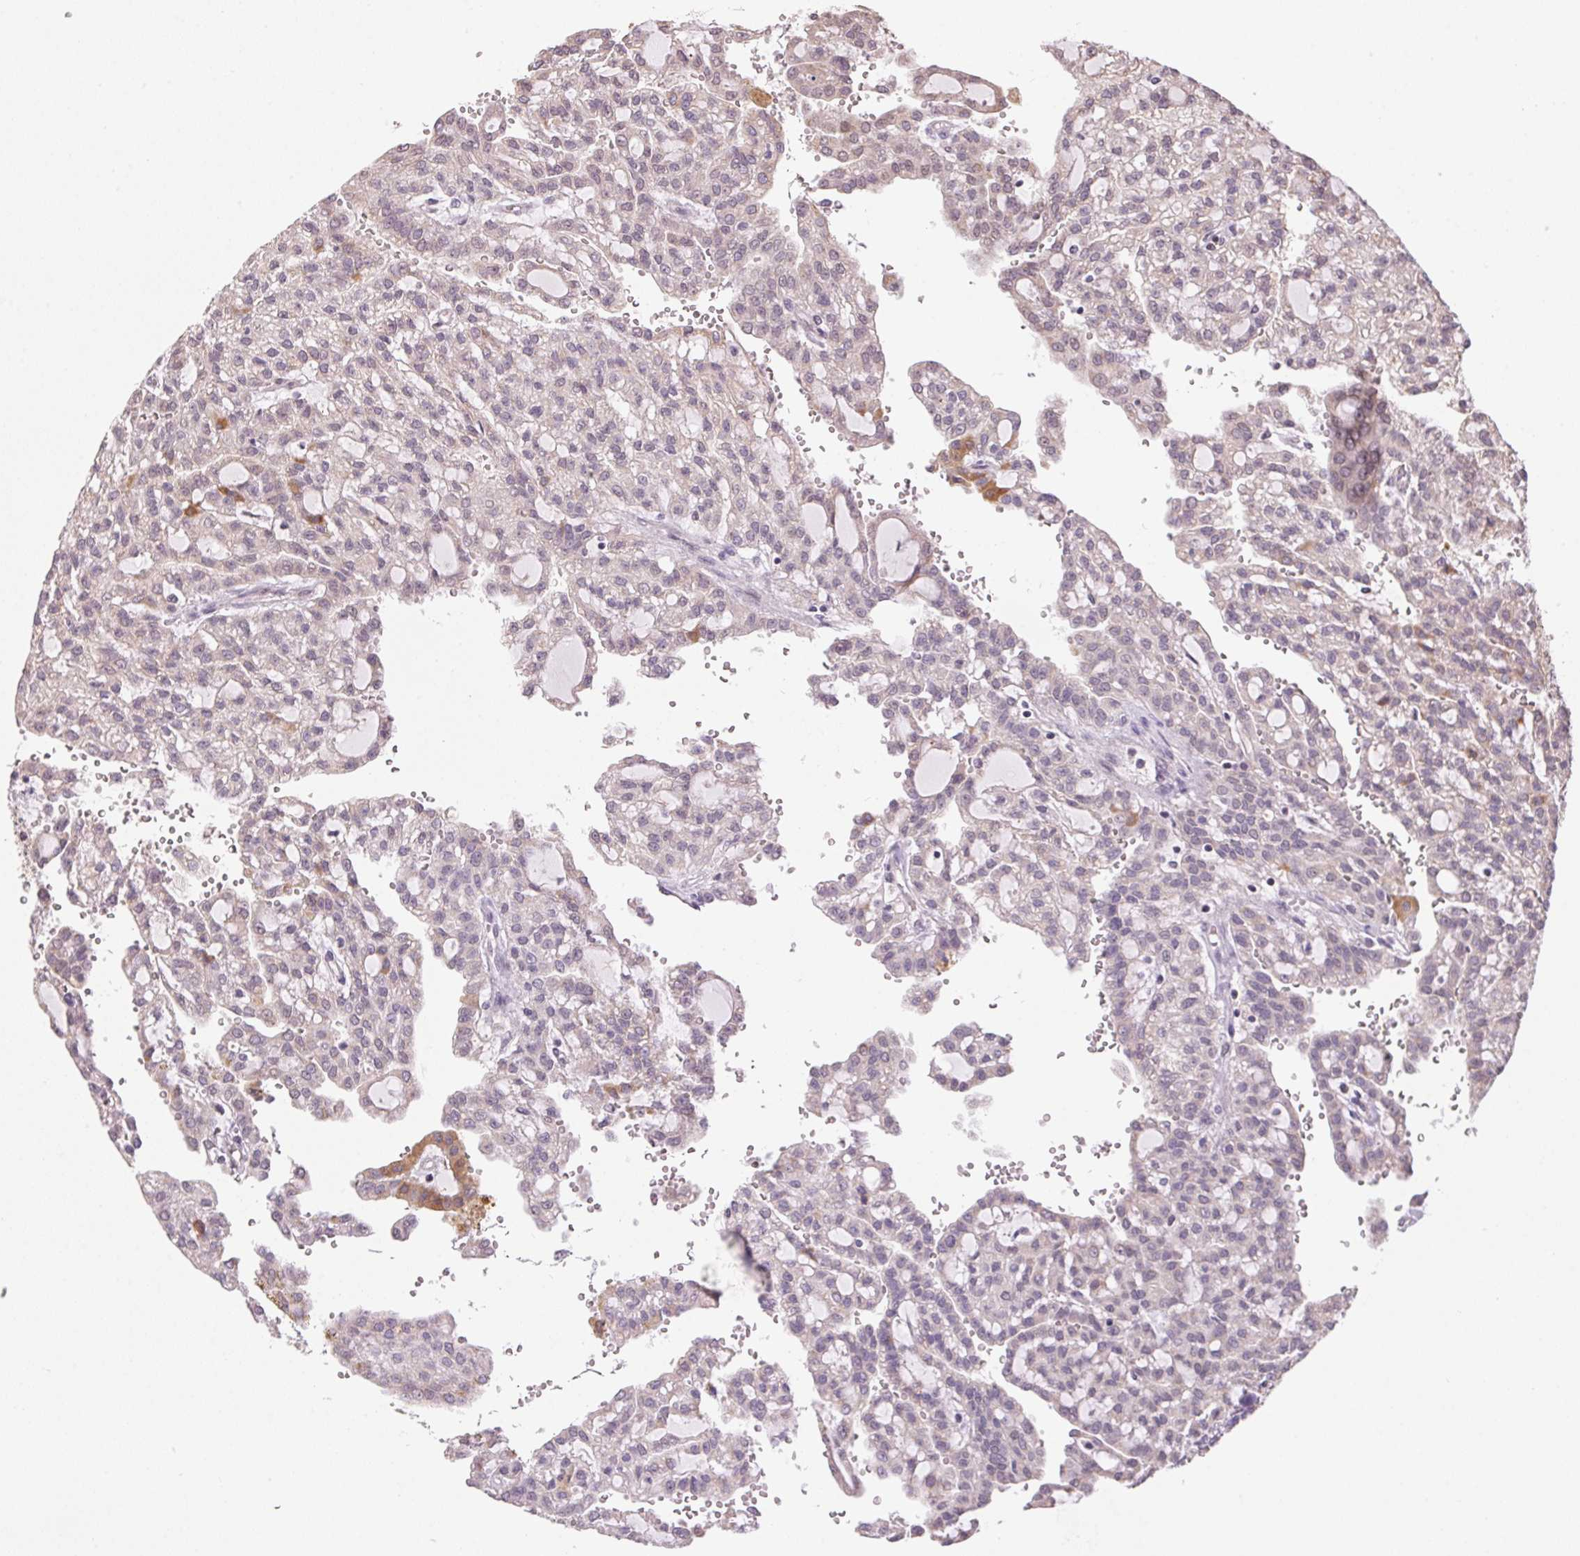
{"staining": {"intensity": "moderate", "quantity": "<25%", "location": "cytoplasmic/membranous"}, "tissue": "renal cancer", "cell_type": "Tumor cells", "image_type": "cancer", "snomed": [{"axis": "morphology", "description": "Adenocarcinoma, NOS"}, {"axis": "topography", "description": "Kidney"}], "caption": "IHC histopathology image of neoplastic tissue: adenocarcinoma (renal) stained using IHC displays low levels of moderate protein expression localized specifically in the cytoplasmic/membranous of tumor cells, appearing as a cytoplasmic/membranous brown color.", "gene": "SC5D", "patient": {"sex": "male", "age": 63}}